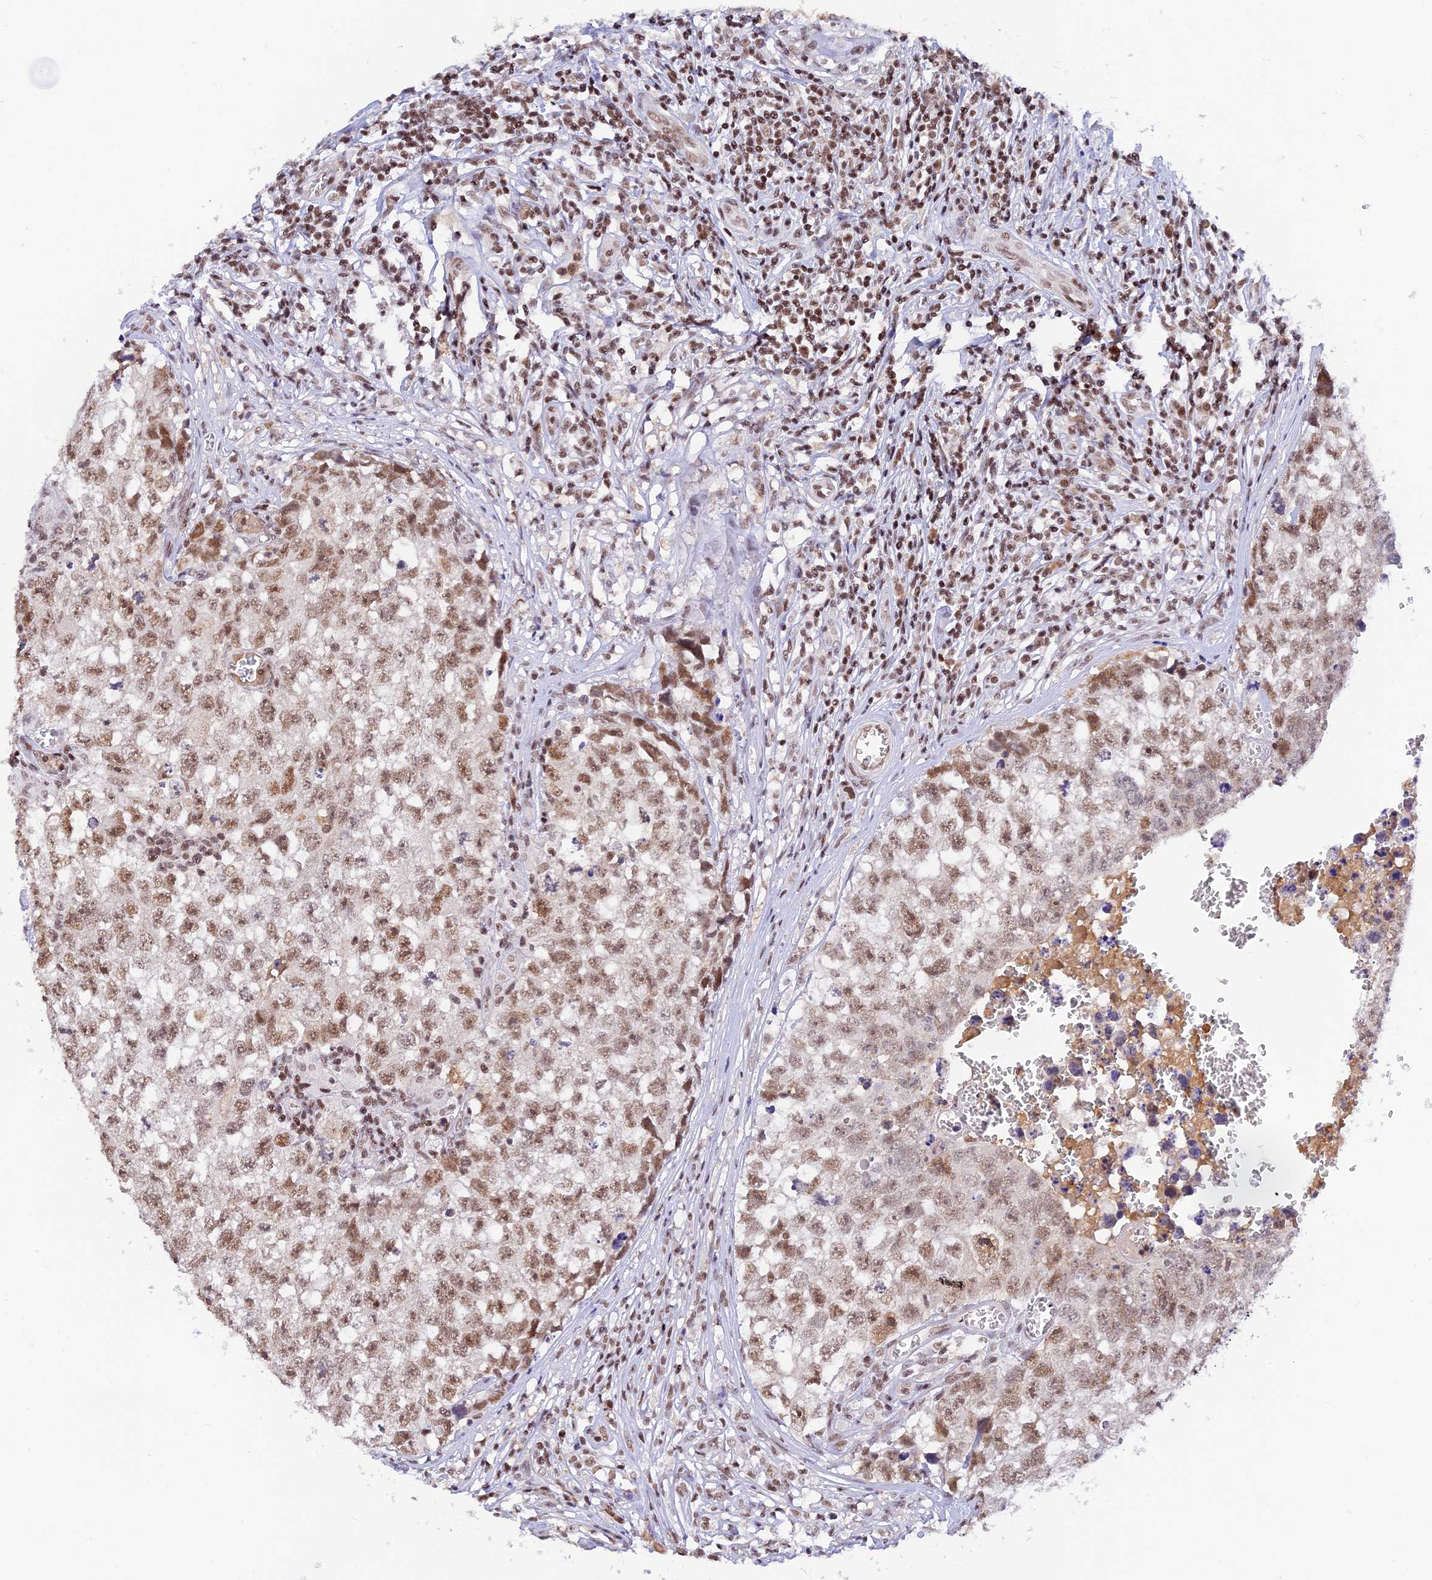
{"staining": {"intensity": "moderate", "quantity": ">75%", "location": "nuclear"}, "tissue": "testis cancer", "cell_type": "Tumor cells", "image_type": "cancer", "snomed": [{"axis": "morphology", "description": "Seminoma, NOS"}, {"axis": "morphology", "description": "Carcinoma, Embryonal, NOS"}, {"axis": "topography", "description": "Testis"}], "caption": "Human testis cancer (embryonal carcinoma) stained with a protein marker reveals moderate staining in tumor cells.", "gene": "THAP11", "patient": {"sex": "male", "age": 29}}